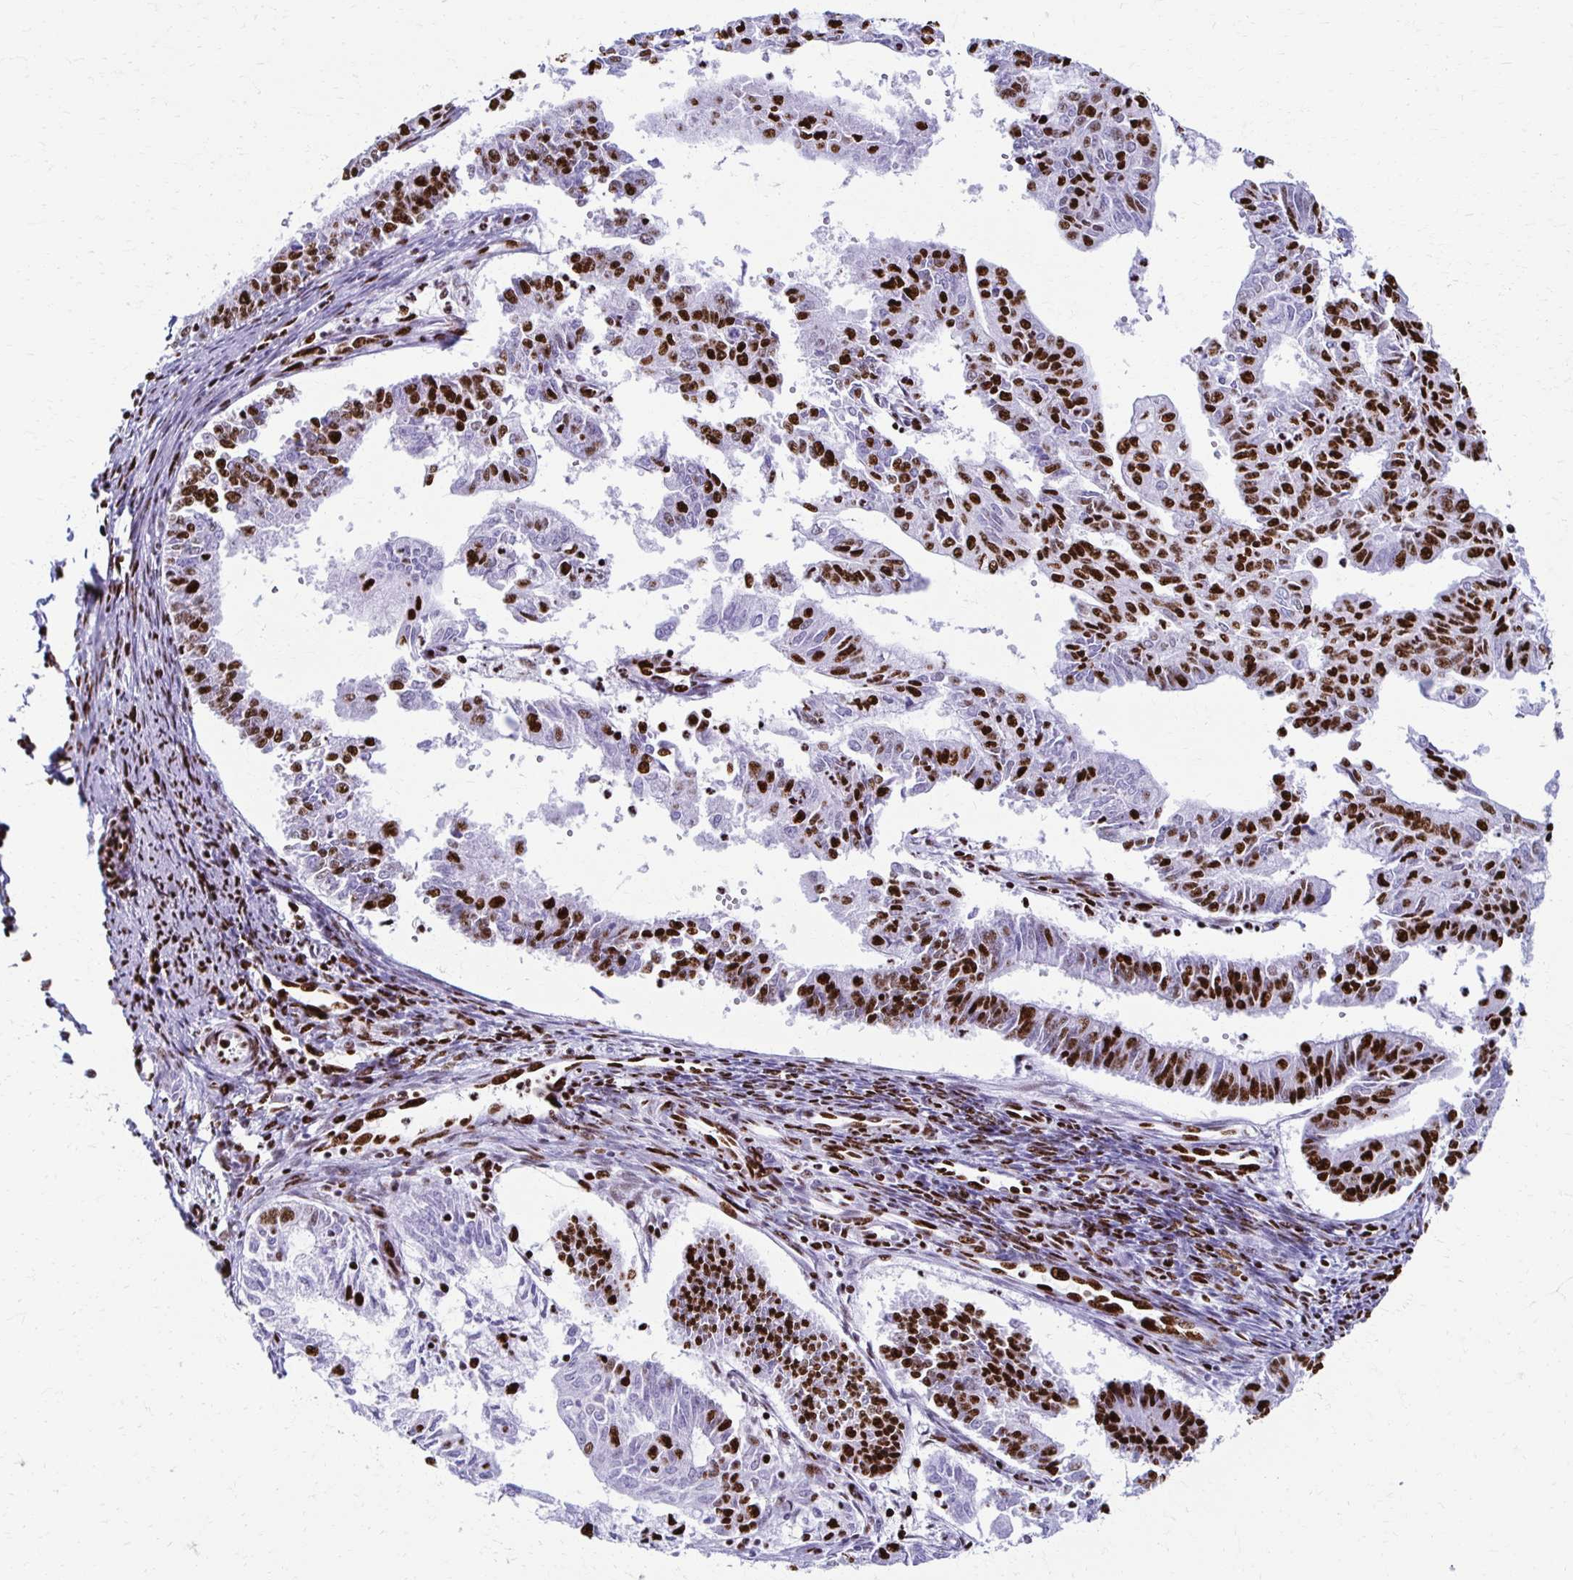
{"staining": {"intensity": "strong", "quantity": "25%-75%", "location": "nuclear"}, "tissue": "endometrial cancer", "cell_type": "Tumor cells", "image_type": "cancer", "snomed": [{"axis": "morphology", "description": "Adenocarcinoma, NOS"}, {"axis": "topography", "description": "Endometrium"}], "caption": "Brown immunohistochemical staining in endometrial cancer demonstrates strong nuclear positivity in about 25%-75% of tumor cells. Using DAB (3,3'-diaminobenzidine) (brown) and hematoxylin (blue) stains, captured at high magnification using brightfield microscopy.", "gene": "NONO", "patient": {"sex": "female", "age": 61}}